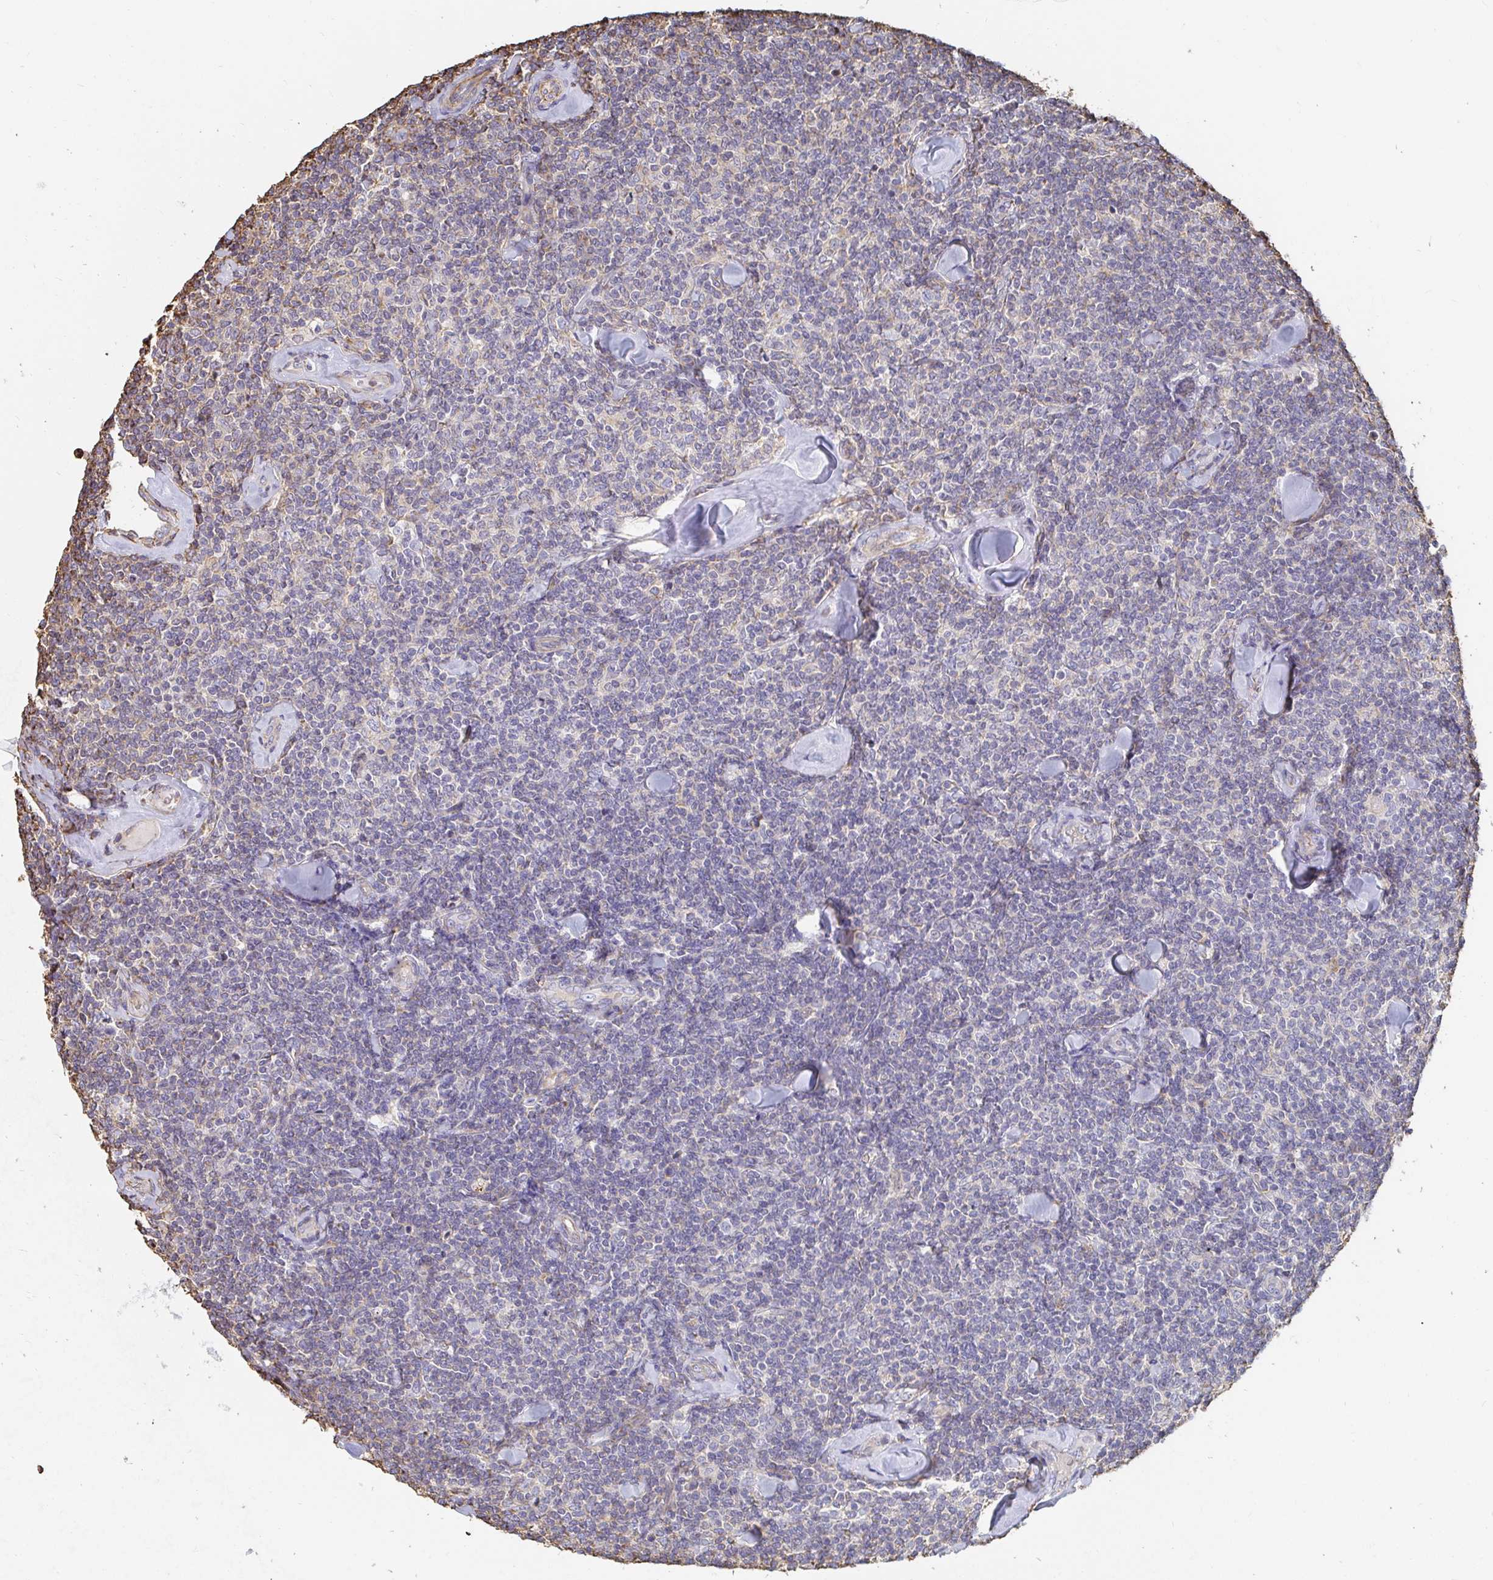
{"staining": {"intensity": "negative", "quantity": "none", "location": "none"}, "tissue": "lymphoma", "cell_type": "Tumor cells", "image_type": "cancer", "snomed": [{"axis": "morphology", "description": "Malignant lymphoma, non-Hodgkin's type, Low grade"}, {"axis": "topography", "description": "Lymph node"}], "caption": "Micrograph shows no protein positivity in tumor cells of malignant lymphoma, non-Hodgkin's type (low-grade) tissue.", "gene": "PTPN14", "patient": {"sex": "female", "age": 56}}